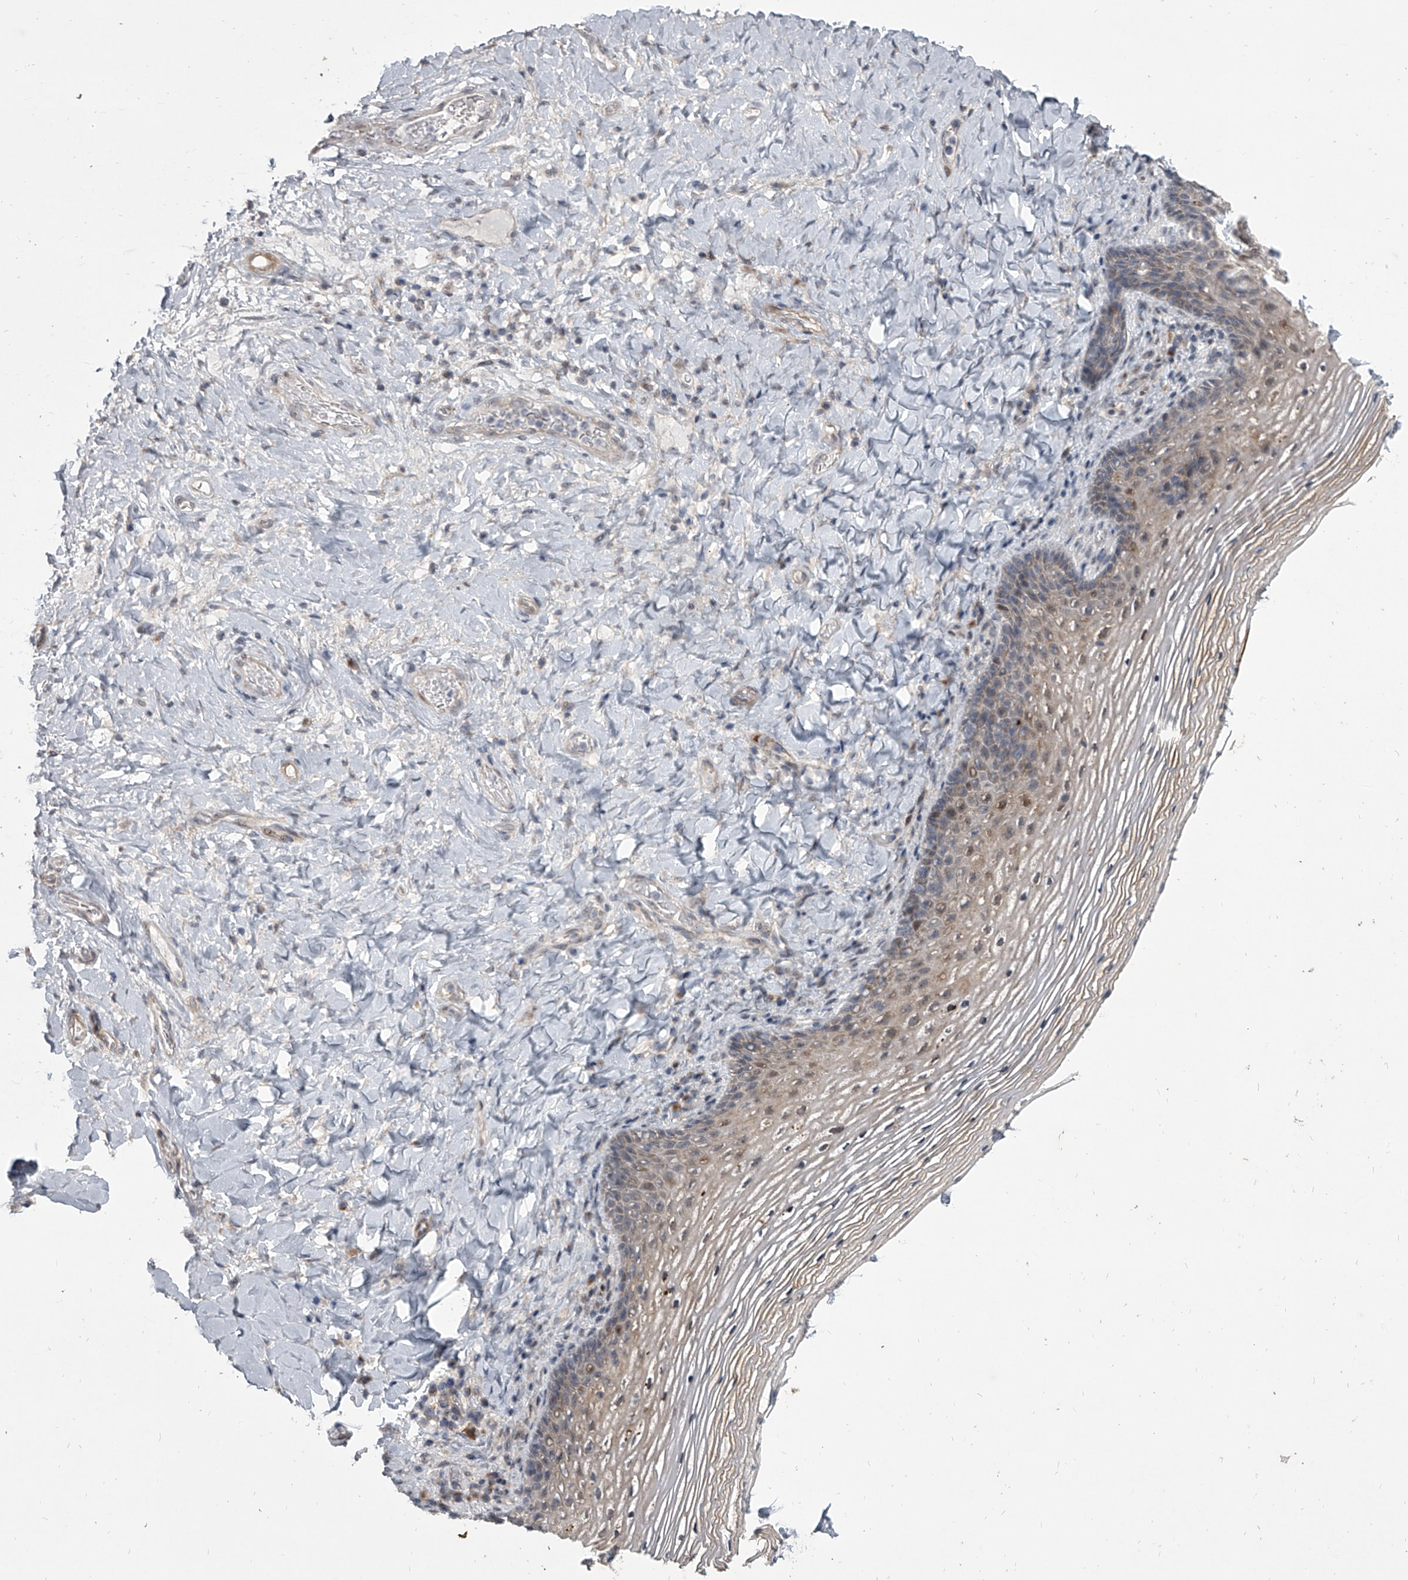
{"staining": {"intensity": "weak", "quantity": ">75%", "location": "cytoplasmic/membranous,nuclear"}, "tissue": "vagina", "cell_type": "Squamous epithelial cells", "image_type": "normal", "snomed": [{"axis": "morphology", "description": "Normal tissue, NOS"}, {"axis": "topography", "description": "Vagina"}], "caption": "Immunohistochemical staining of unremarkable vagina displays low levels of weak cytoplasmic/membranous,nuclear positivity in about >75% of squamous epithelial cells.", "gene": "HEATR6", "patient": {"sex": "female", "age": 60}}